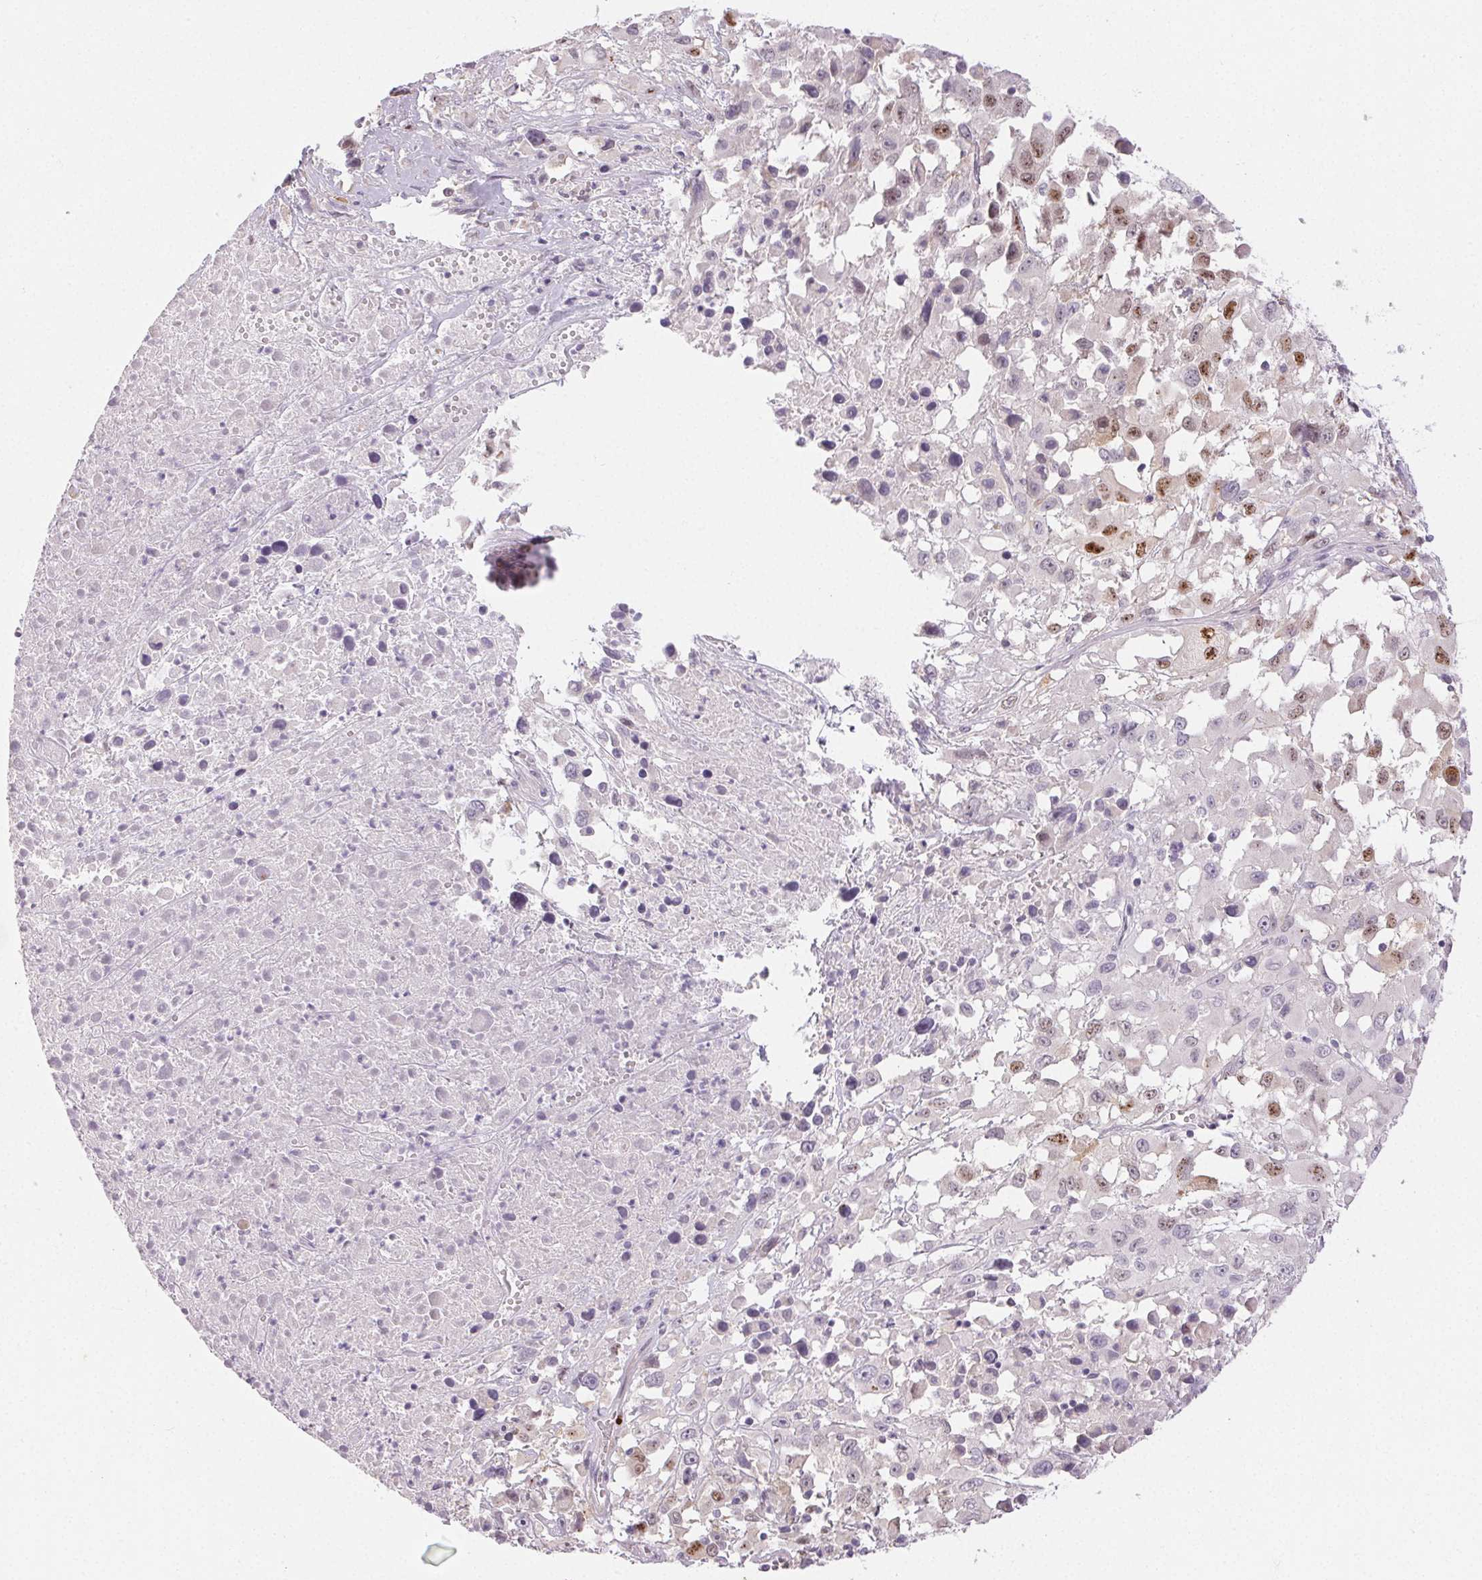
{"staining": {"intensity": "moderate", "quantity": "25%-75%", "location": "nuclear"}, "tissue": "melanoma", "cell_type": "Tumor cells", "image_type": "cancer", "snomed": [{"axis": "morphology", "description": "Malignant melanoma, Metastatic site"}, {"axis": "topography", "description": "Soft tissue"}], "caption": "DAB (3,3'-diaminobenzidine) immunohistochemical staining of malignant melanoma (metastatic site) demonstrates moderate nuclear protein expression in about 25%-75% of tumor cells. The protein of interest is shown in brown color, while the nuclei are stained blue.", "gene": "RPGRIP1", "patient": {"sex": "male", "age": 50}}